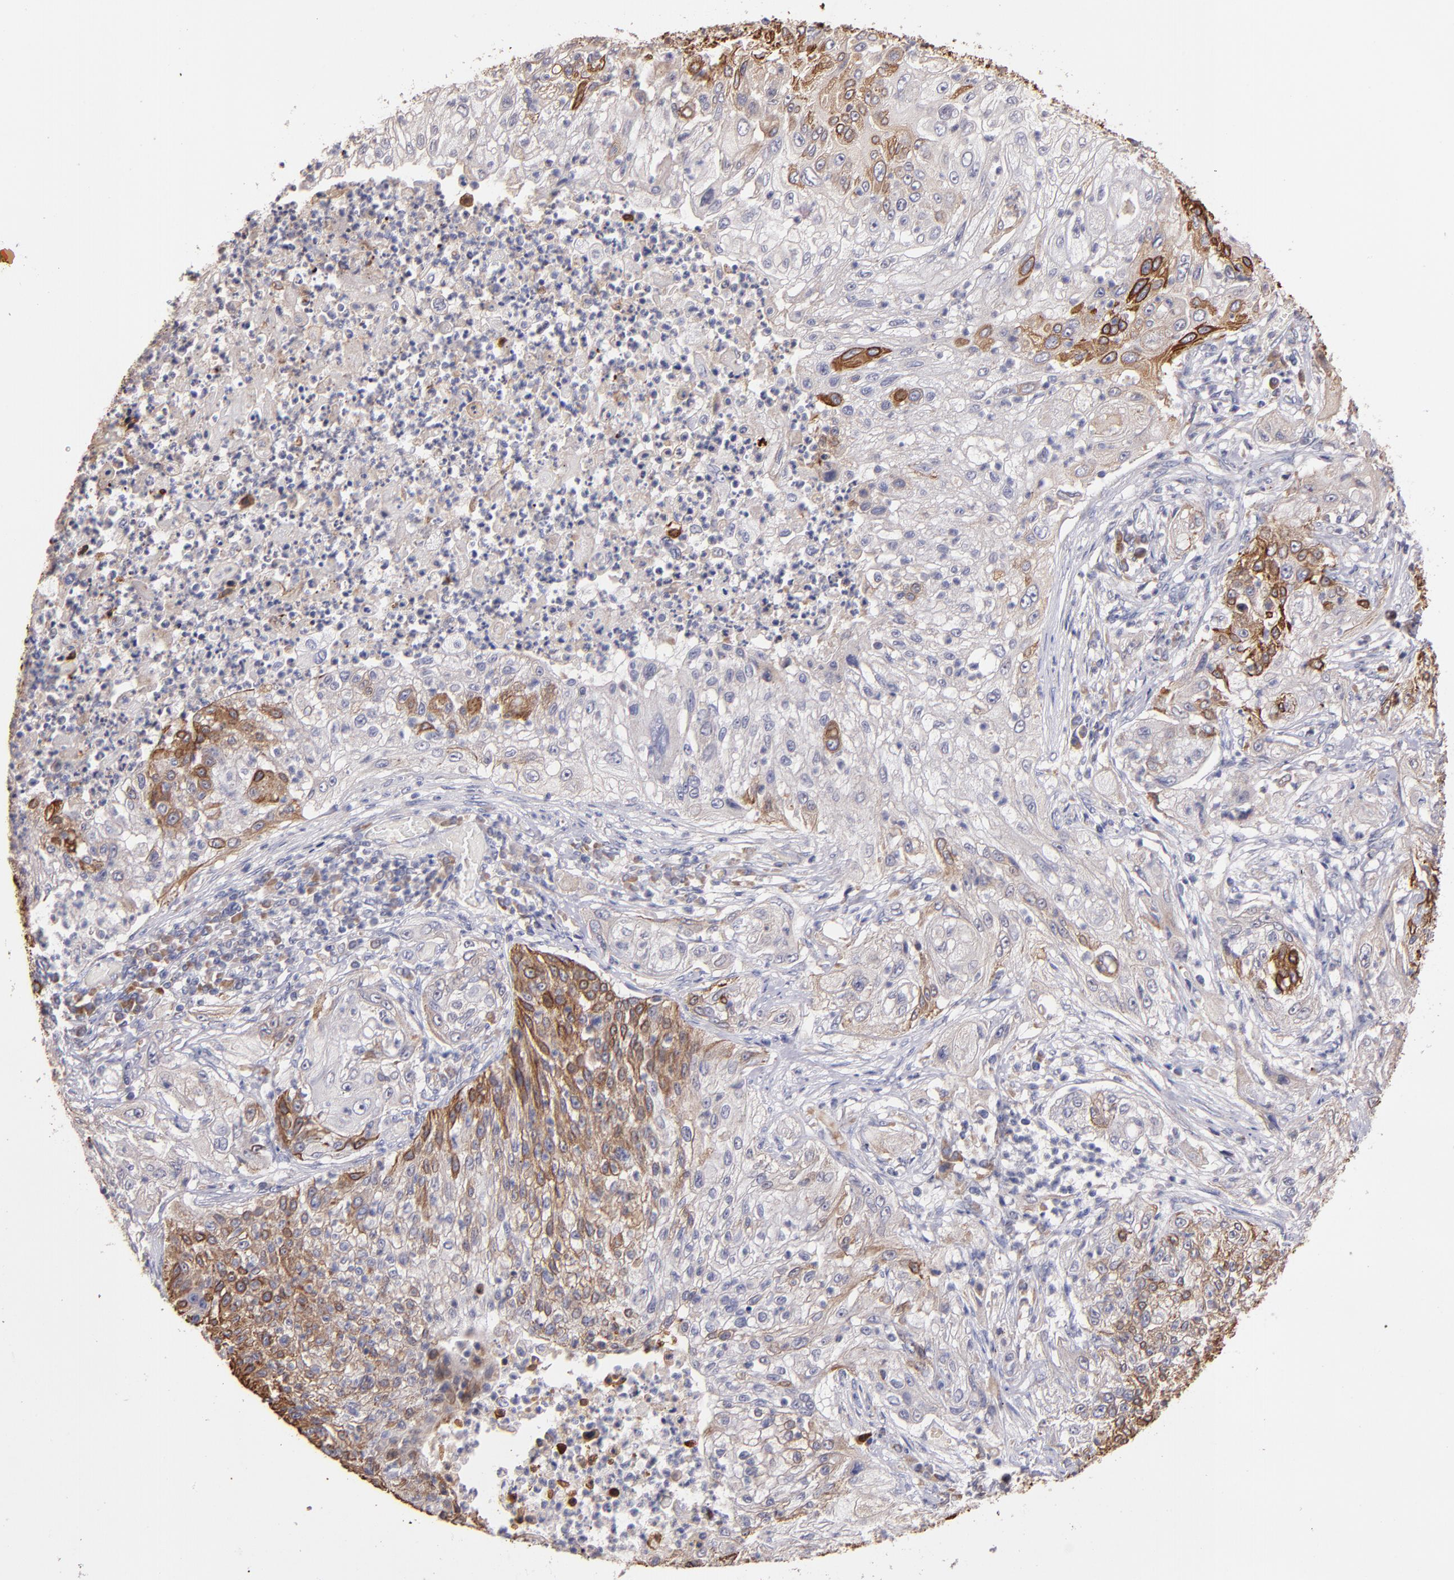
{"staining": {"intensity": "moderate", "quantity": "25%-75%", "location": "cytoplasmic/membranous"}, "tissue": "lung cancer", "cell_type": "Tumor cells", "image_type": "cancer", "snomed": [{"axis": "morphology", "description": "Inflammation, NOS"}, {"axis": "morphology", "description": "Squamous cell carcinoma, NOS"}, {"axis": "topography", "description": "Lymph node"}, {"axis": "topography", "description": "Soft tissue"}, {"axis": "topography", "description": "Lung"}], "caption": "Brown immunohistochemical staining in squamous cell carcinoma (lung) displays moderate cytoplasmic/membranous staining in about 25%-75% of tumor cells.", "gene": "IFIH1", "patient": {"sex": "male", "age": 66}}